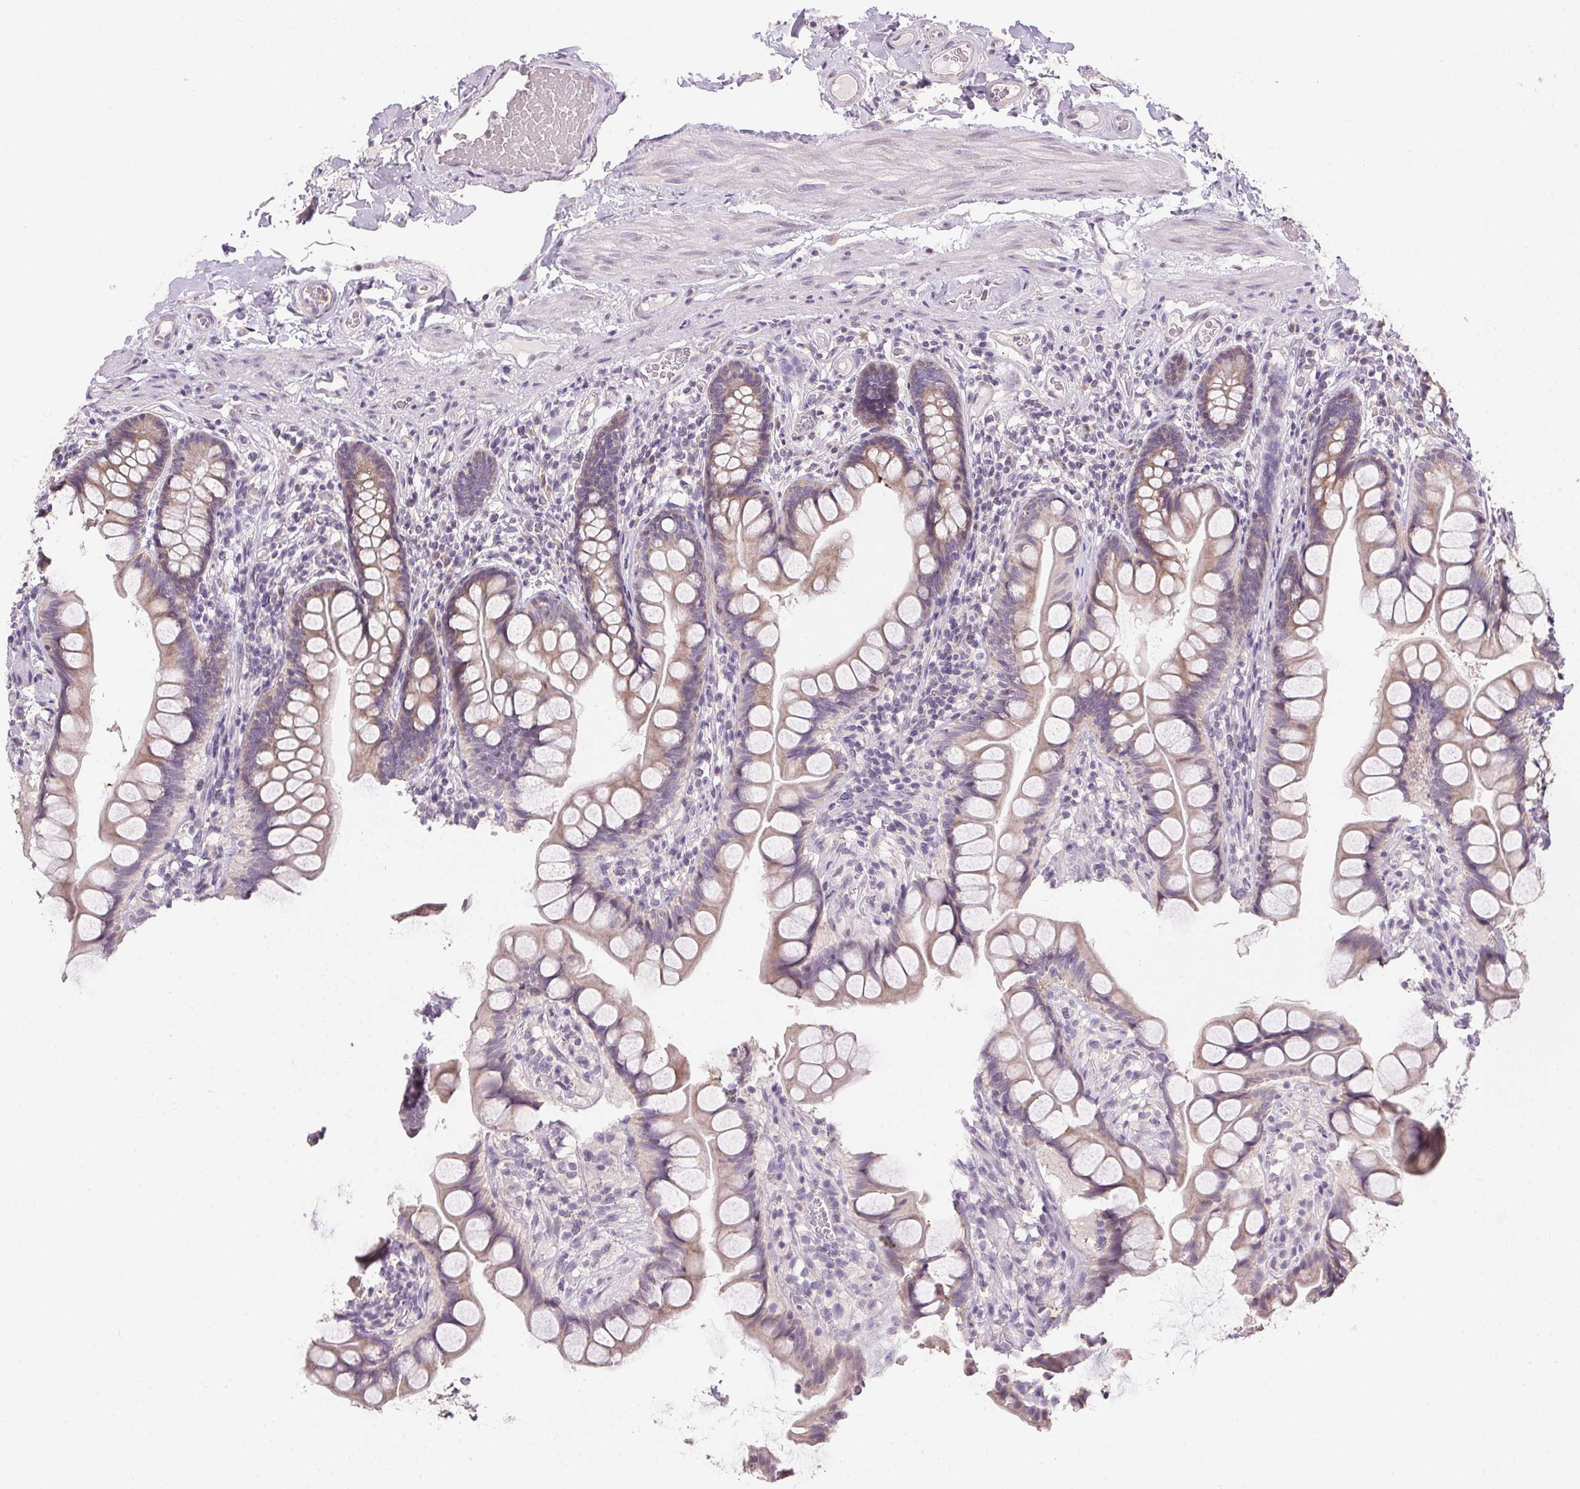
{"staining": {"intensity": "moderate", "quantity": "25%-75%", "location": "cytoplasmic/membranous"}, "tissue": "small intestine", "cell_type": "Glandular cells", "image_type": "normal", "snomed": [{"axis": "morphology", "description": "Normal tissue, NOS"}, {"axis": "topography", "description": "Small intestine"}], "caption": "High-power microscopy captured an IHC histopathology image of normal small intestine, revealing moderate cytoplasmic/membranous staining in approximately 25%-75% of glandular cells. The protein is shown in brown color, while the nuclei are stained blue.", "gene": "SPACA9", "patient": {"sex": "male", "age": 70}}